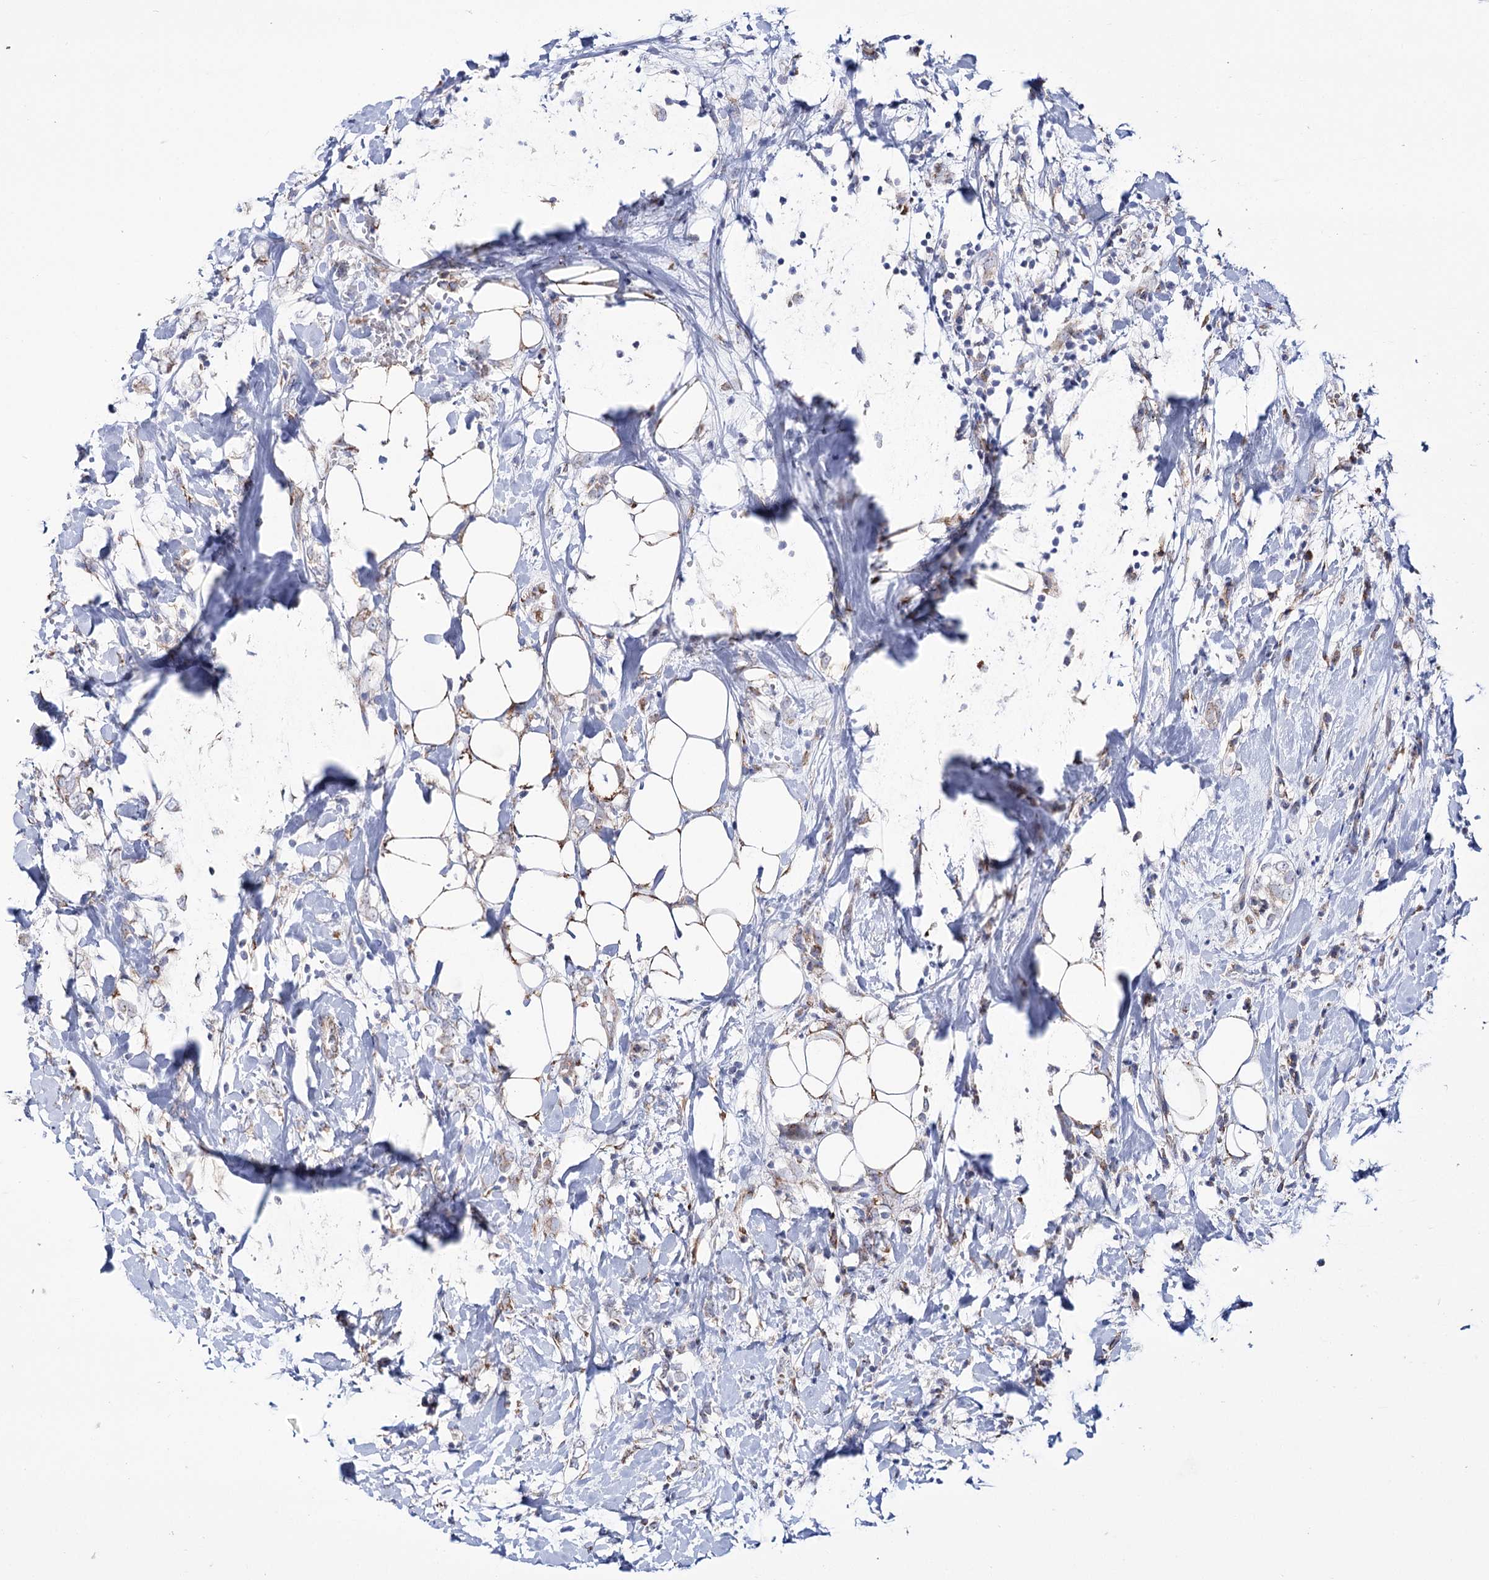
{"staining": {"intensity": "weak", "quantity": "<25%", "location": "cytoplasmic/membranous"}, "tissue": "breast cancer", "cell_type": "Tumor cells", "image_type": "cancer", "snomed": [{"axis": "morphology", "description": "Normal tissue, NOS"}, {"axis": "morphology", "description": "Lobular carcinoma"}, {"axis": "topography", "description": "Breast"}], "caption": "The immunohistochemistry photomicrograph has no significant expression in tumor cells of breast cancer tissue. The staining is performed using DAB brown chromogen with nuclei counter-stained in using hematoxylin.", "gene": "METTL5", "patient": {"sex": "female", "age": 47}}